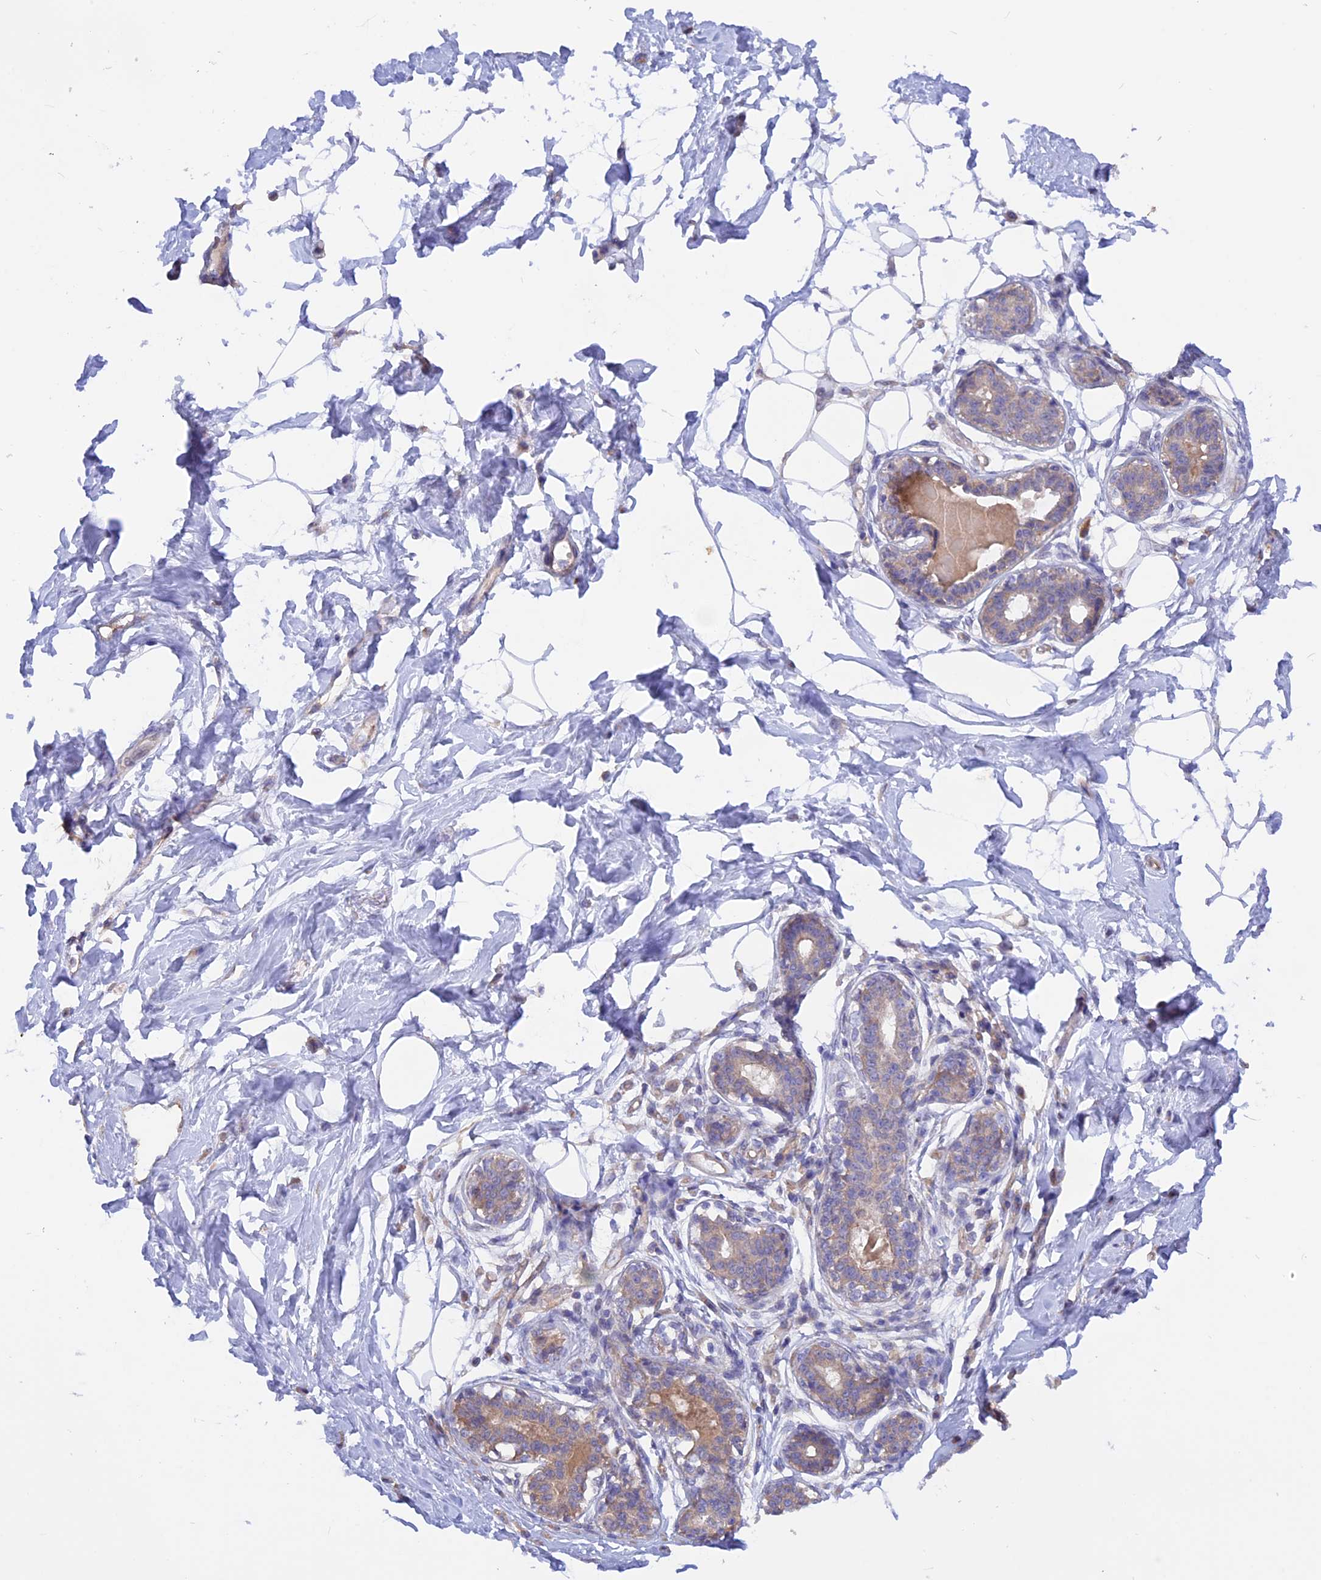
{"staining": {"intensity": "negative", "quantity": "none", "location": "none"}, "tissue": "breast", "cell_type": "Adipocytes", "image_type": "normal", "snomed": [{"axis": "morphology", "description": "Normal tissue, NOS"}, {"axis": "topography", "description": "Breast"}], "caption": "Immunohistochemical staining of benign human breast shows no significant expression in adipocytes.", "gene": "HYCC1", "patient": {"sex": "female", "age": 45}}